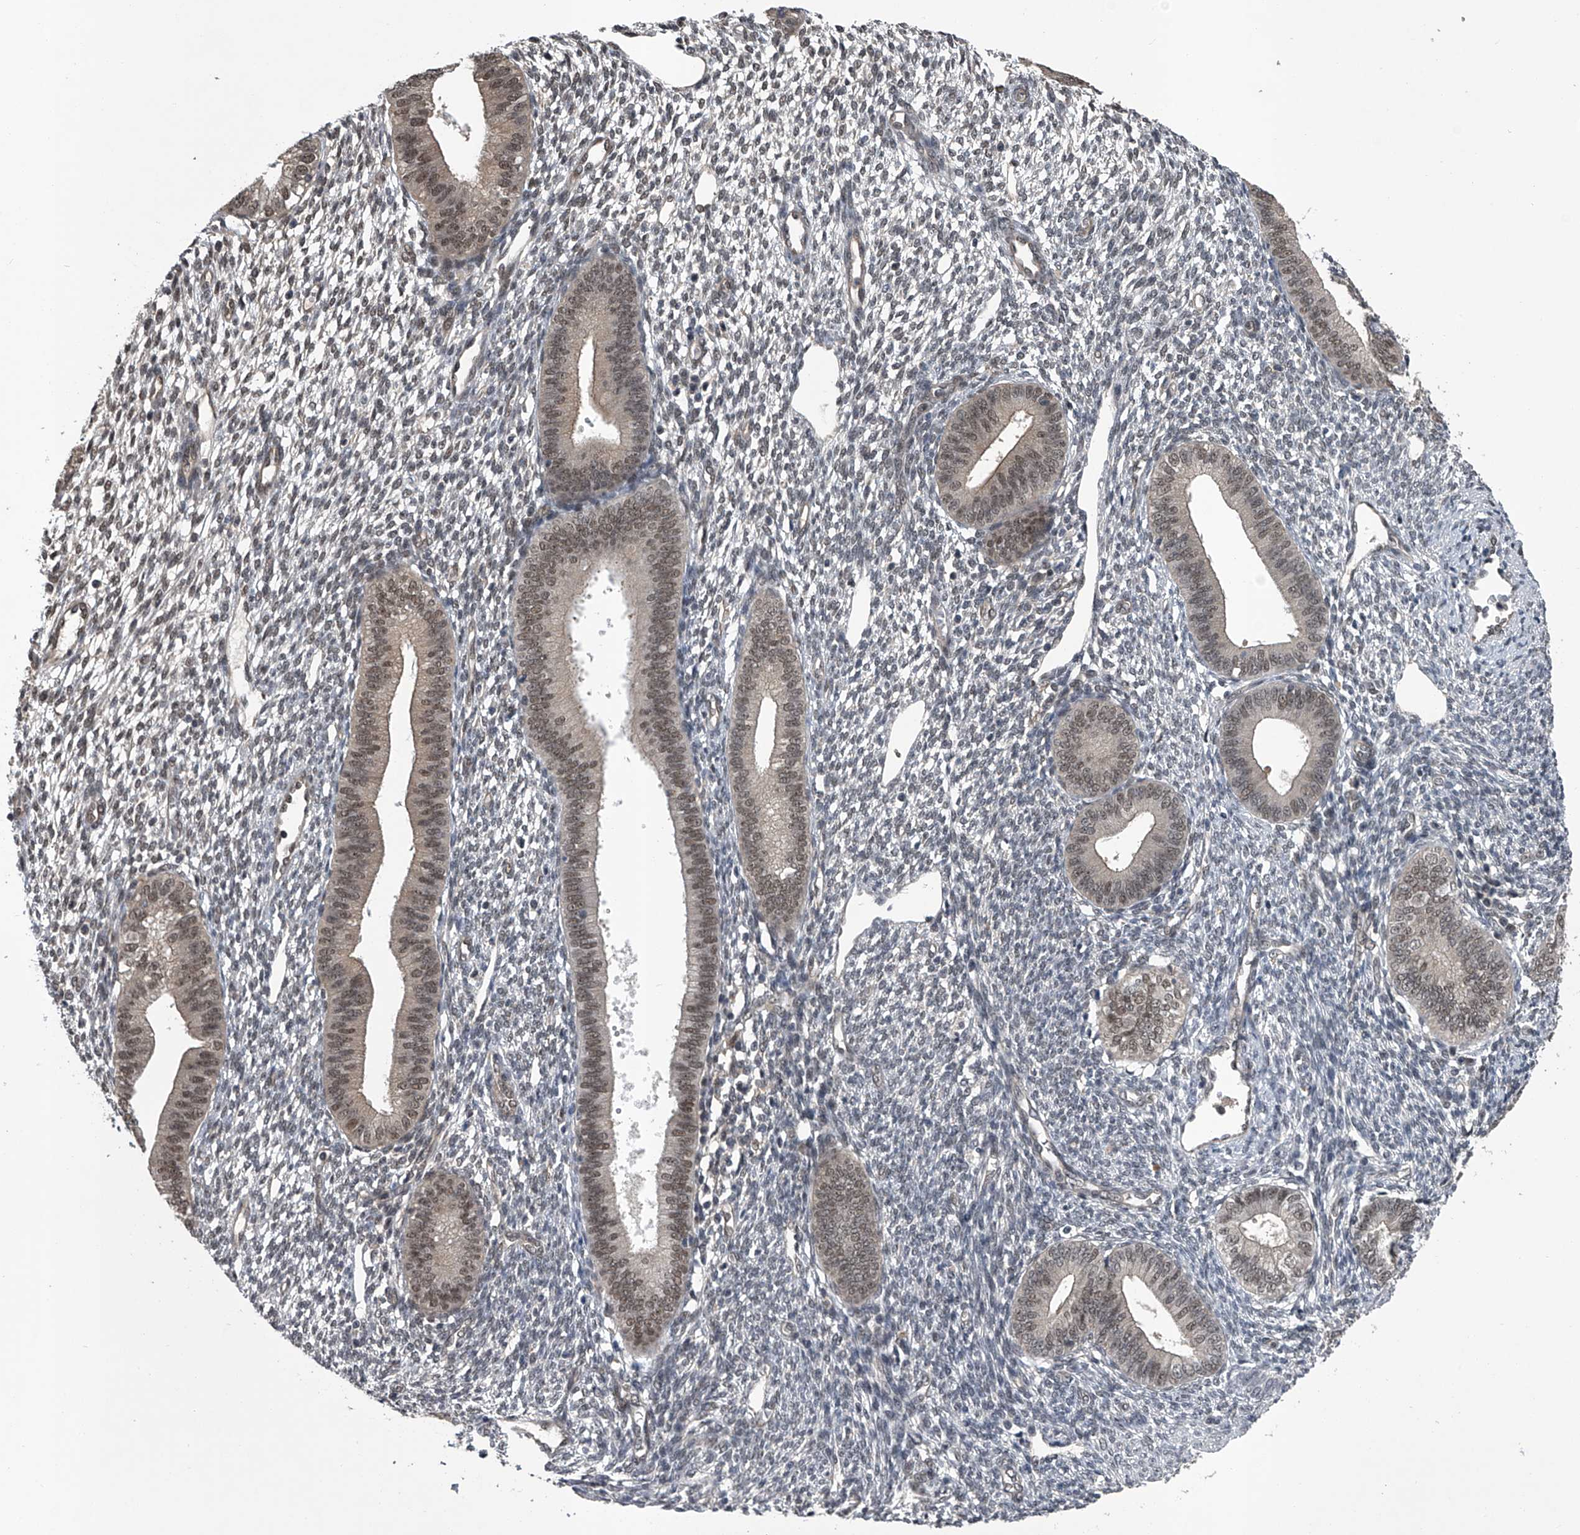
{"staining": {"intensity": "negative", "quantity": "none", "location": "none"}, "tissue": "endometrium", "cell_type": "Cells in endometrial stroma", "image_type": "normal", "snomed": [{"axis": "morphology", "description": "Normal tissue, NOS"}, {"axis": "topography", "description": "Endometrium"}], "caption": "This image is of normal endometrium stained with IHC to label a protein in brown with the nuclei are counter-stained blue. There is no staining in cells in endometrial stroma.", "gene": "SLC12A8", "patient": {"sex": "female", "age": 46}}